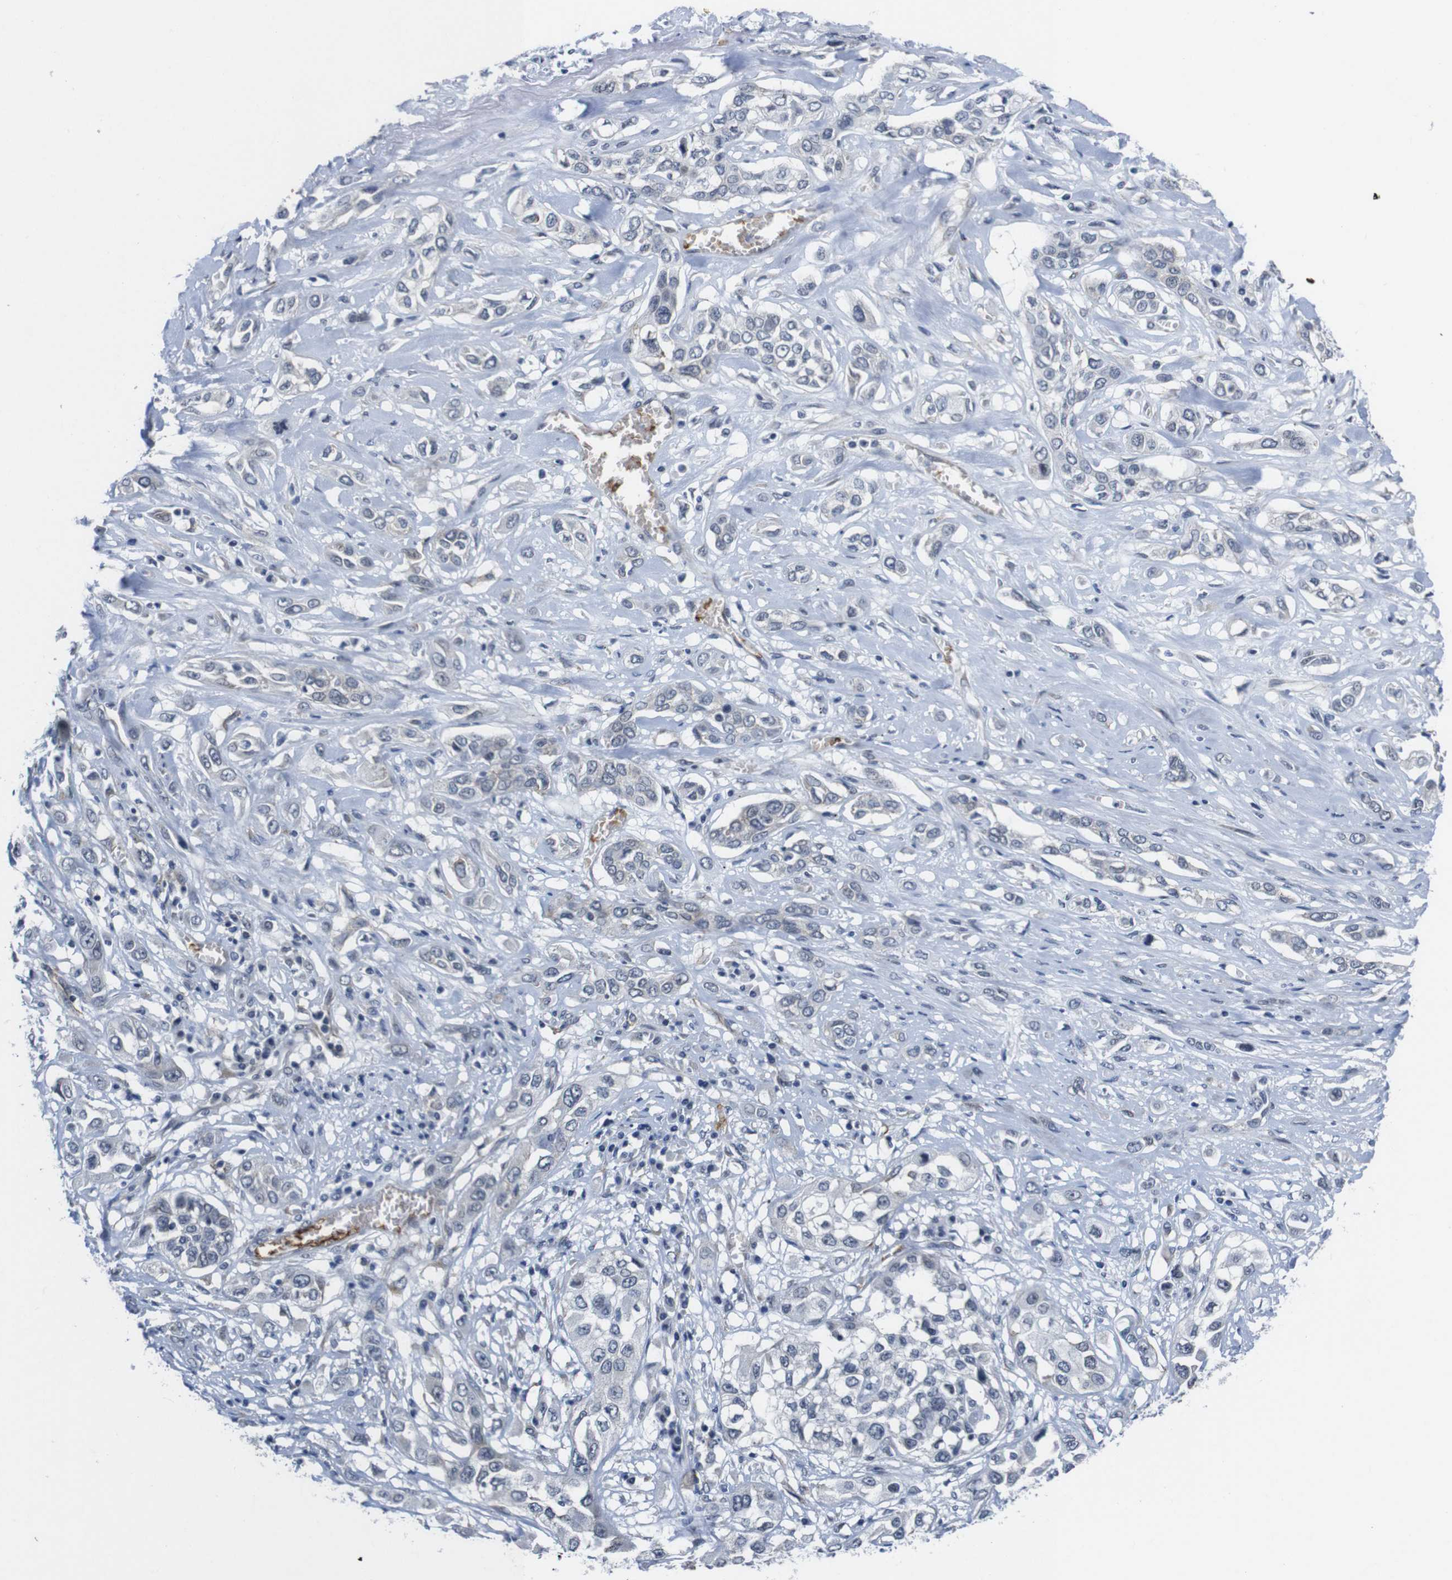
{"staining": {"intensity": "negative", "quantity": "none", "location": "none"}, "tissue": "lung cancer", "cell_type": "Tumor cells", "image_type": "cancer", "snomed": [{"axis": "morphology", "description": "Squamous cell carcinoma, NOS"}, {"axis": "topography", "description": "Lung"}], "caption": "Squamous cell carcinoma (lung) stained for a protein using immunohistochemistry (IHC) demonstrates no expression tumor cells.", "gene": "SOCS3", "patient": {"sex": "male", "age": 71}}